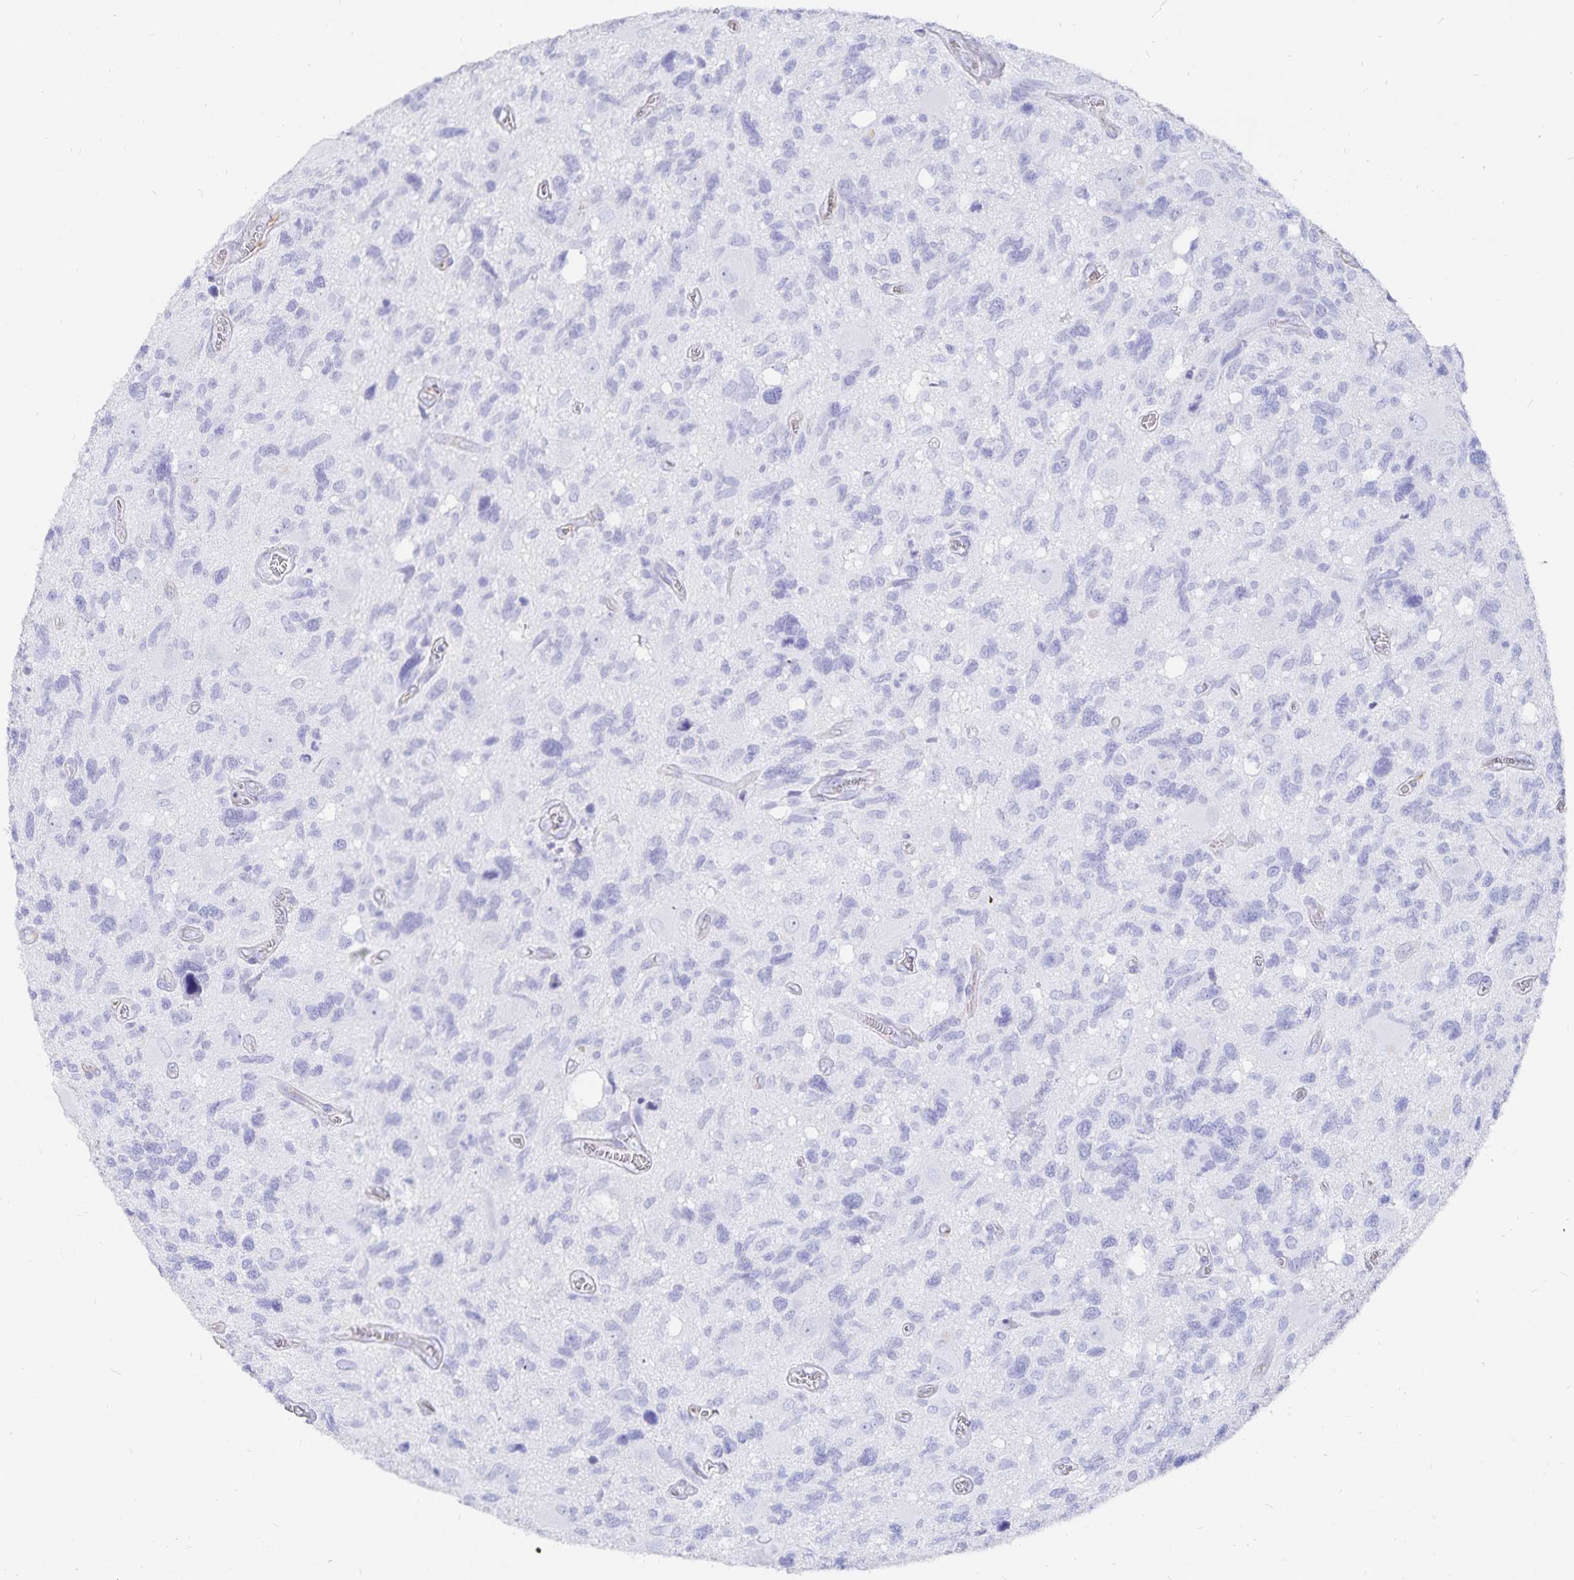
{"staining": {"intensity": "negative", "quantity": "none", "location": "none"}, "tissue": "glioma", "cell_type": "Tumor cells", "image_type": "cancer", "snomed": [{"axis": "morphology", "description": "Glioma, malignant, High grade"}, {"axis": "topography", "description": "Brain"}], "caption": "Glioma was stained to show a protein in brown. There is no significant staining in tumor cells. Nuclei are stained in blue.", "gene": "INSL5", "patient": {"sex": "male", "age": 49}}